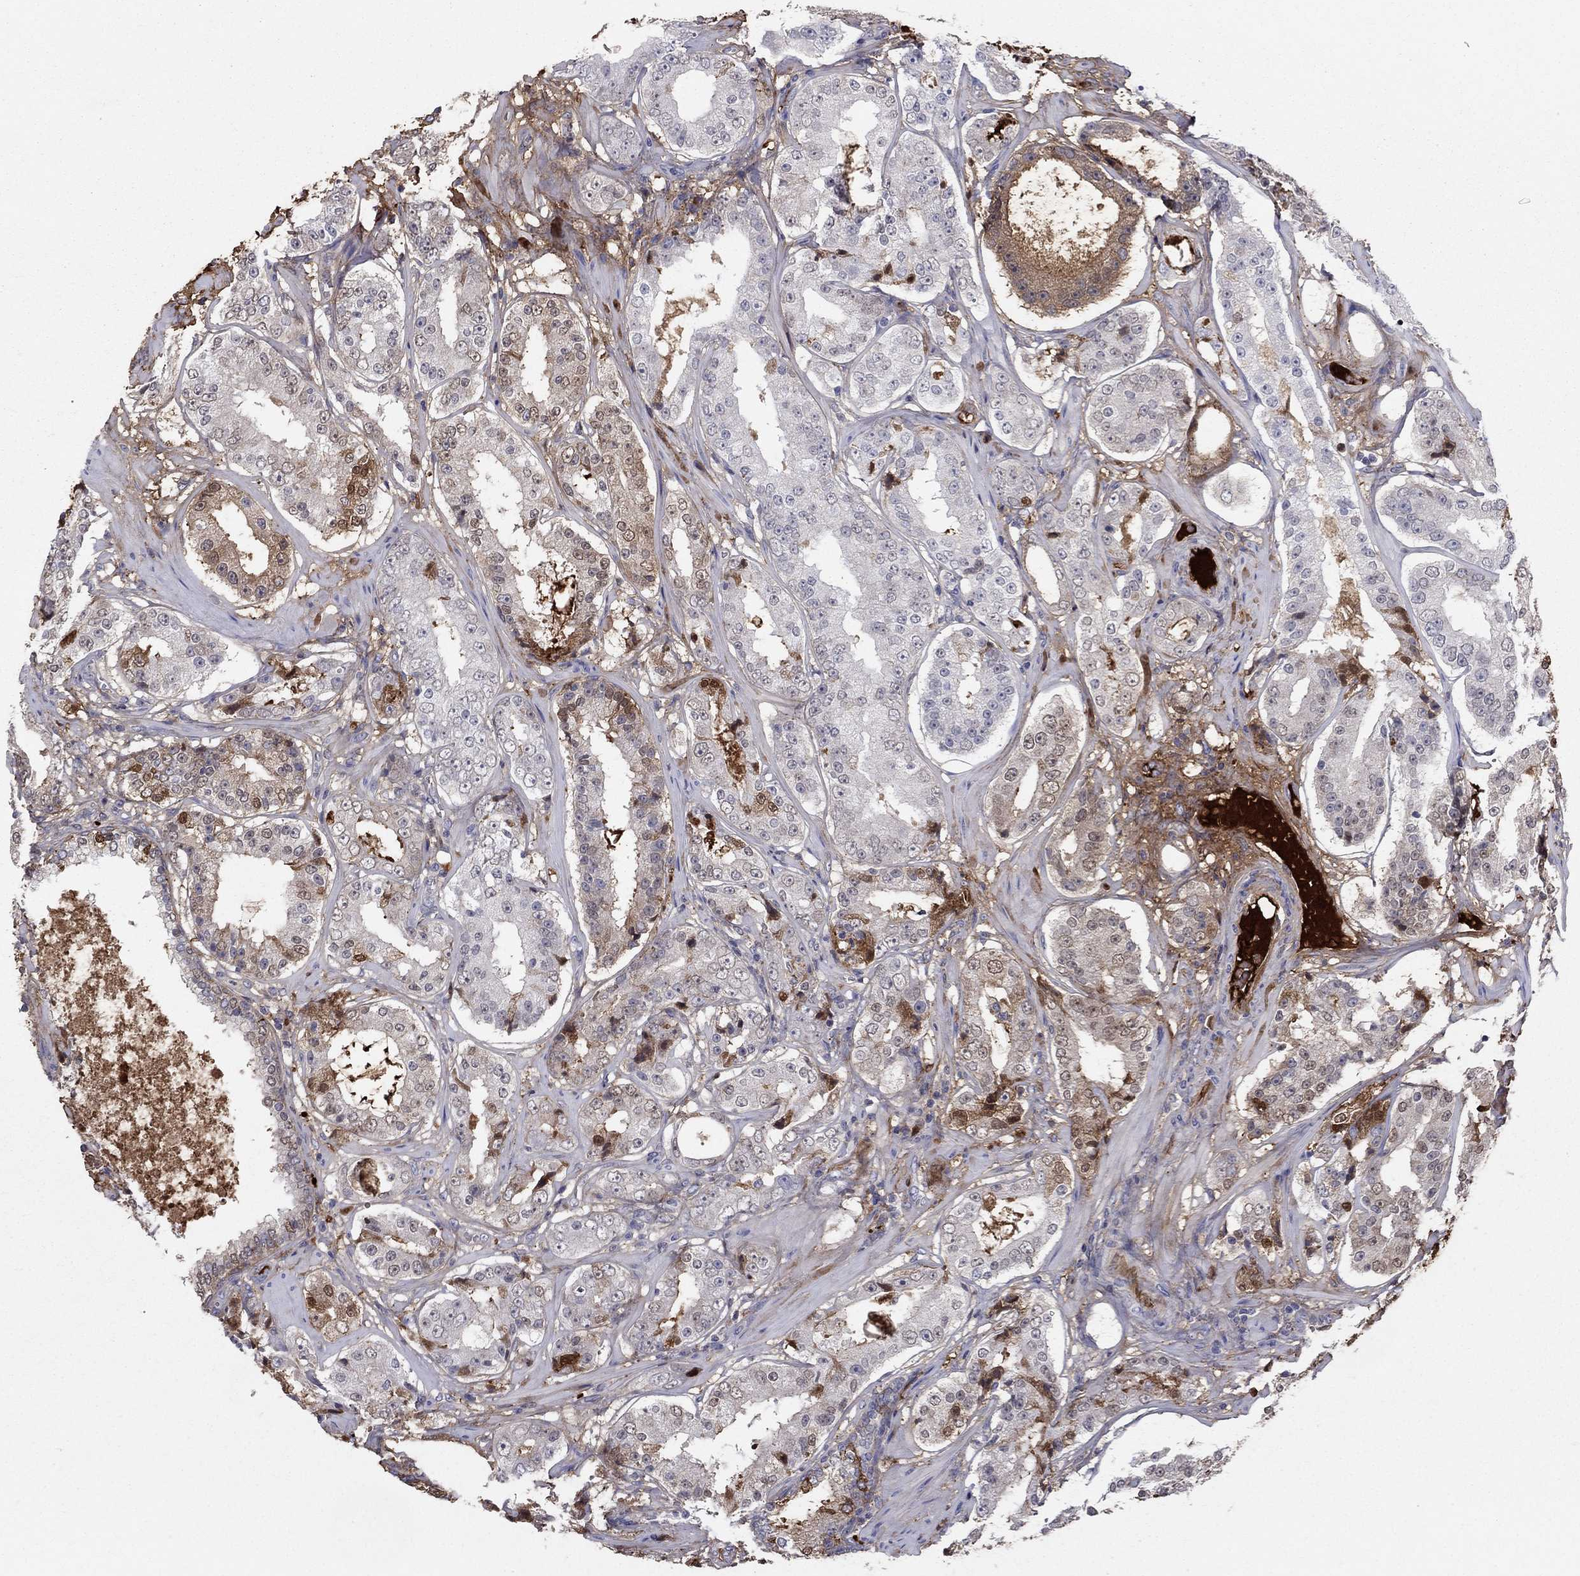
{"staining": {"intensity": "moderate", "quantity": "<25%", "location": "cytoplasmic/membranous"}, "tissue": "prostate cancer", "cell_type": "Tumor cells", "image_type": "cancer", "snomed": [{"axis": "morphology", "description": "Adenocarcinoma, Low grade"}, {"axis": "topography", "description": "Prostate"}], "caption": "Immunohistochemistry (DAB) staining of prostate cancer (adenocarcinoma (low-grade)) shows moderate cytoplasmic/membranous protein expression in approximately <25% of tumor cells.", "gene": "HPX", "patient": {"sex": "male", "age": 60}}